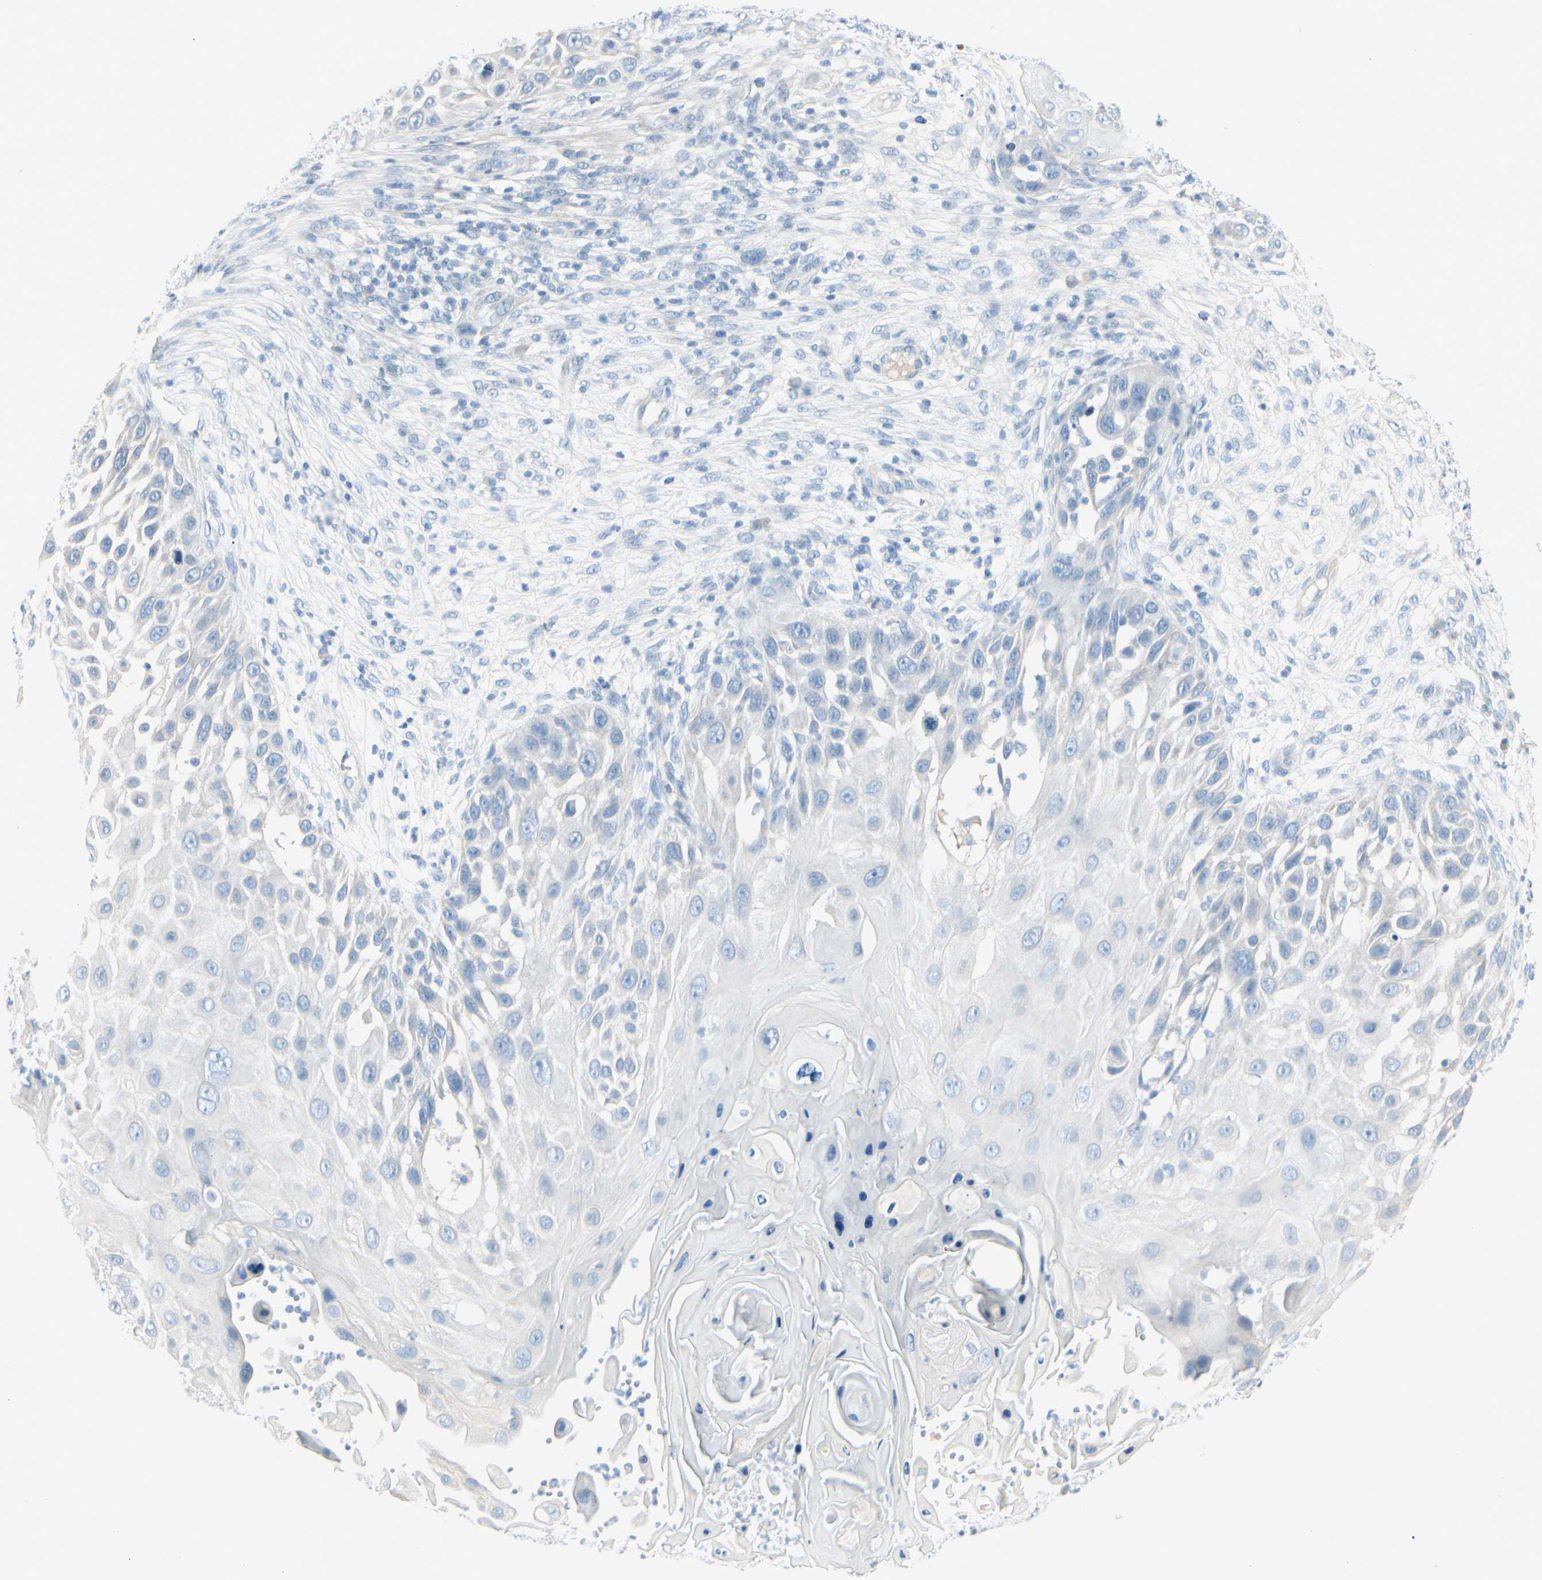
{"staining": {"intensity": "negative", "quantity": "none", "location": "none"}, "tissue": "skin cancer", "cell_type": "Tumor cells", "image_type": "cancer", "snomed": [{"axis": "morphology", "description": "Squamous cell carcinoma, NOS"}, {"axis": "topography", "description": "Skin"}], "caption": "This is an immunohistochemistry histopathology image of squamous cell carcinoma (skin). There is no expression in tumor cells.", "gene": "CDHR5", "patient": {"sex": "female", "age": 44}}